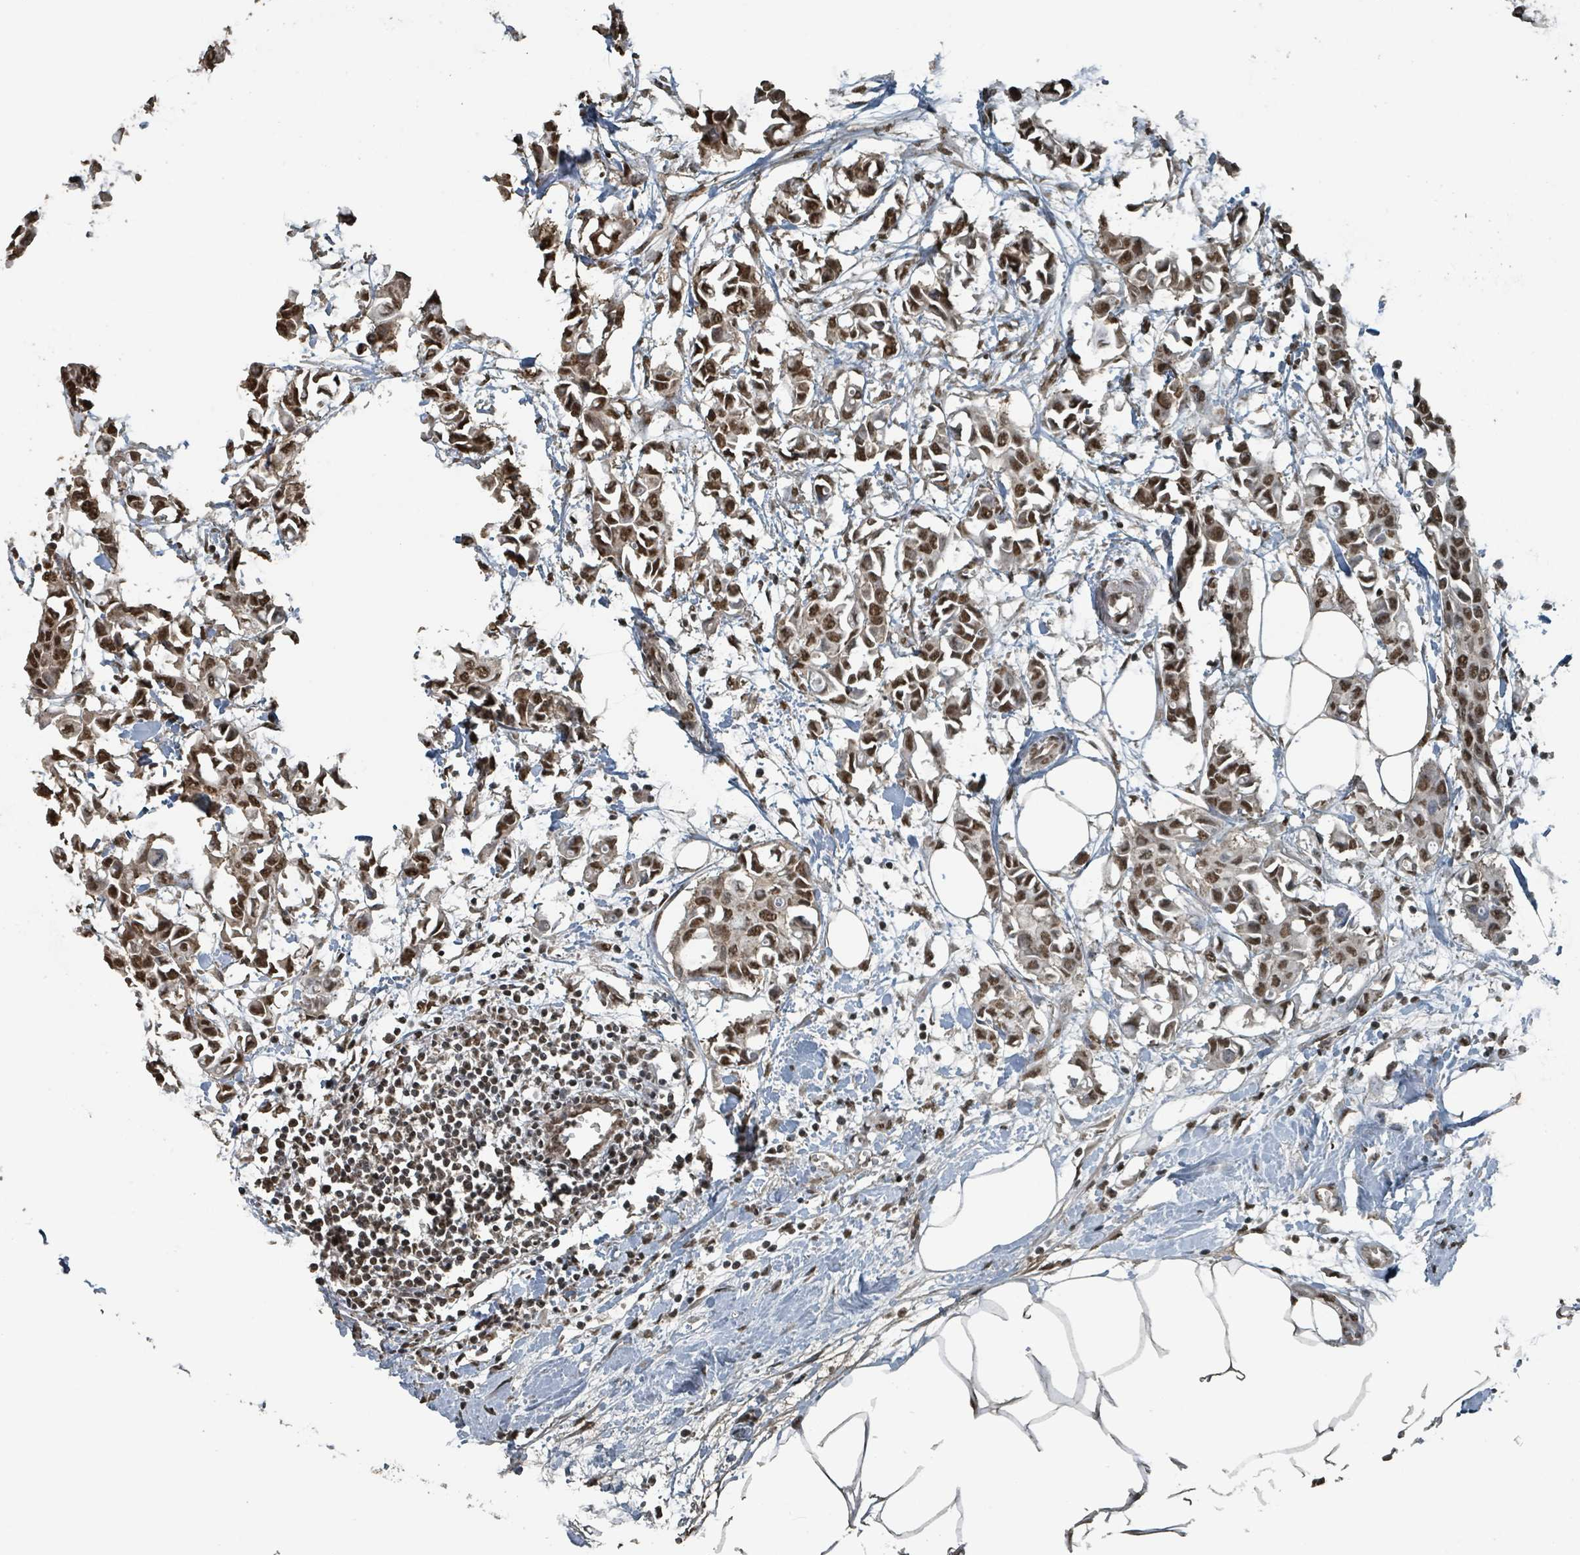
{"staining": {"intensity": "moderate", "quantity": ">75%", "location": "nuclear"}, "tissue": "breast cancer", "cell_type": "Tumor cells", "image_type": "cancer", "snomed": [{"axis": "morphology", "description": "Duct carcinoma"}, {"axis": "topography", "description": "Breast"}], "caption": "Protein expression analysis of breast cancer demonstrates moderate nuclear expression in approximately >75% of tumor cells.", "gene": "PHIP", "patient": {"sex": "female", "age": 41}}